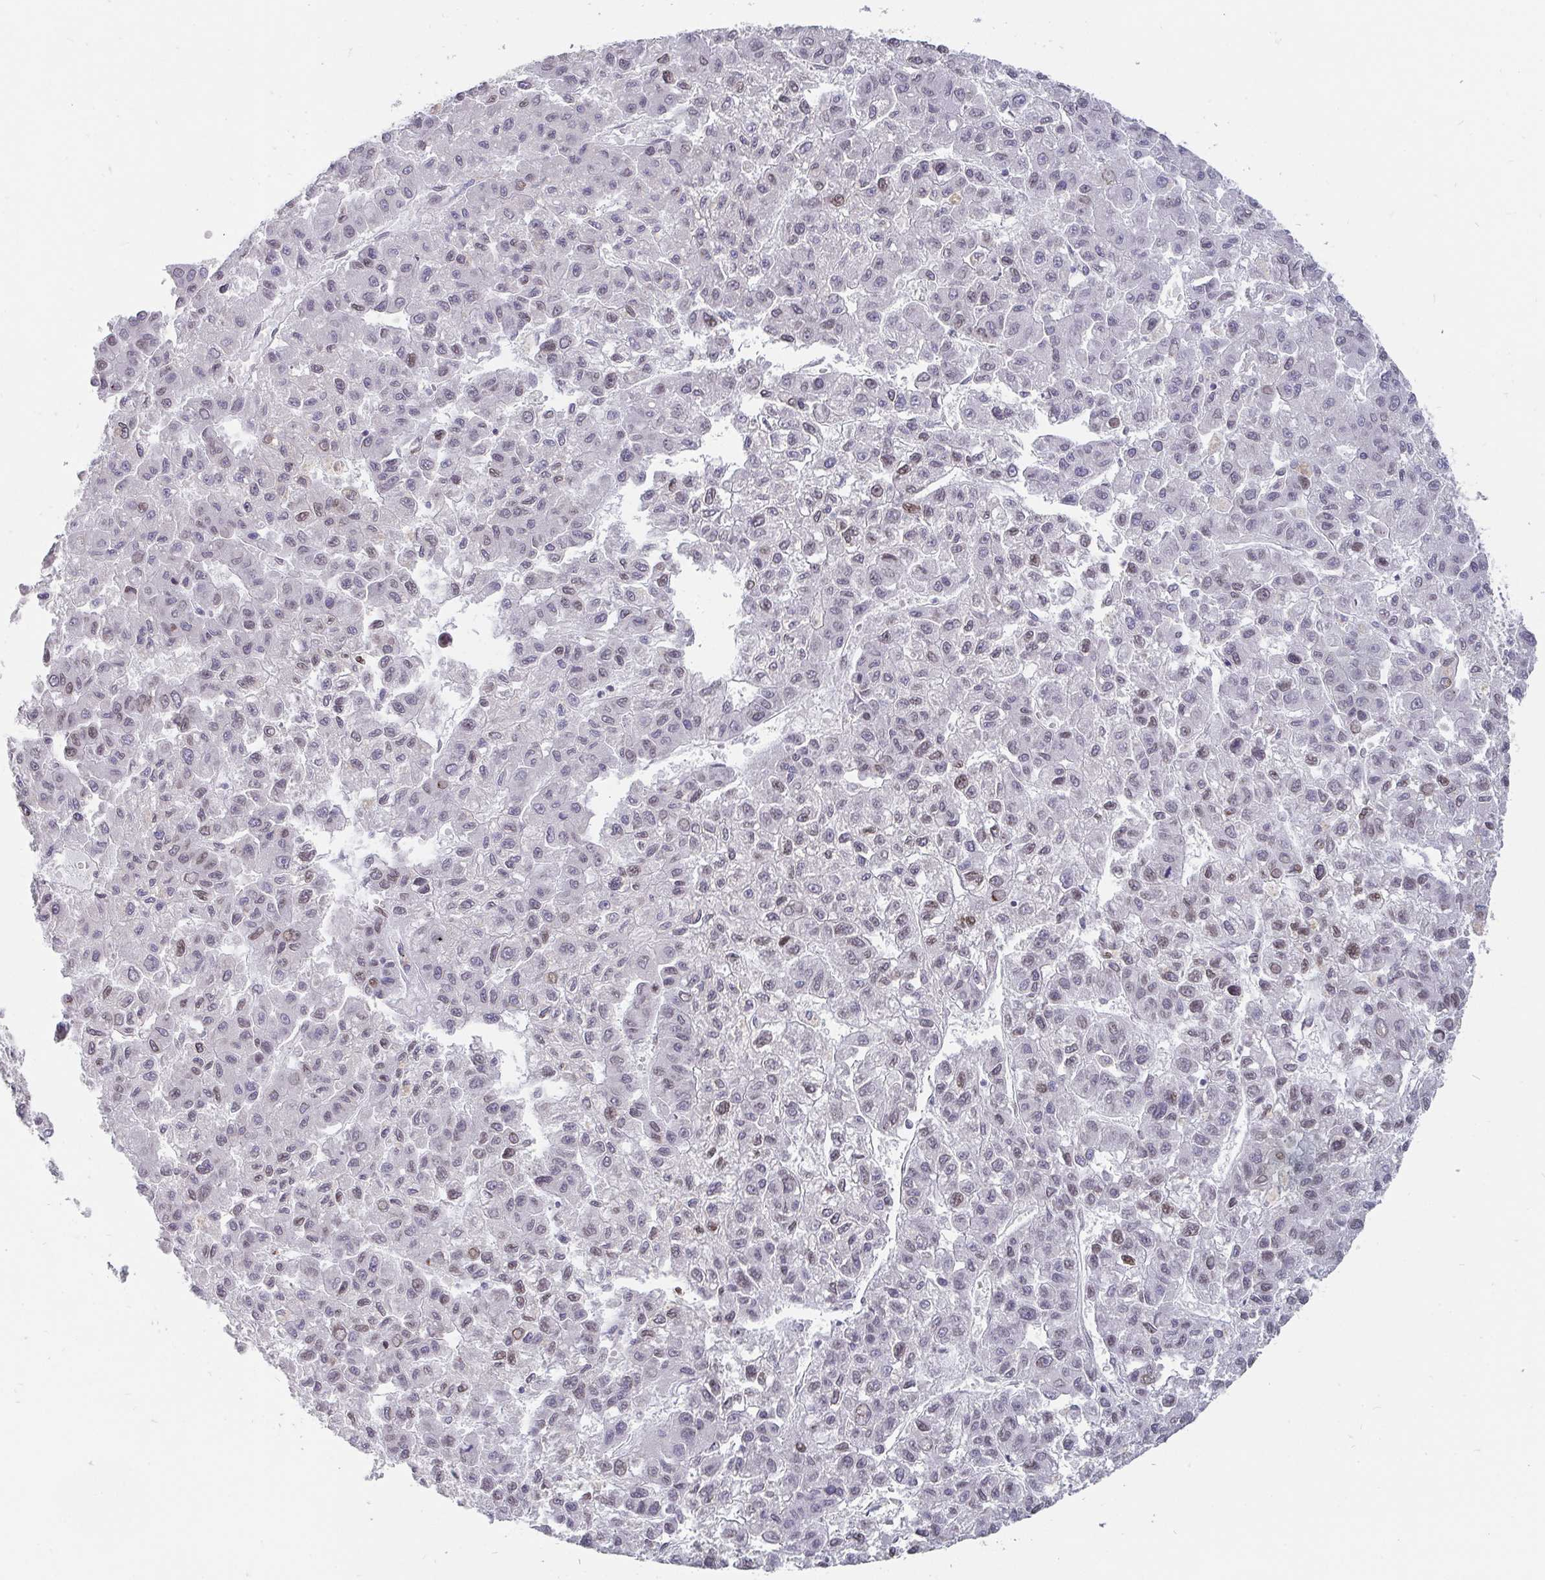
{"staining": {"intensity": "weak", "quantity": "<25%", "location": "nuclear"}, "tissue": "liver cancer", "cell_type": "Tumor cells", "image_type": "cancer", "snomed": [{"axis": "morphology", "description": "Carcinoma, Hepatocellular, NOS"}, {"axis": "topography", "description": "Liver"}], "caption": "Histopathology image shows no significant protein staining in tumor cells of liver cancer.", "gene": "EMD", "patient": {"sex": "male", "age": 70}}